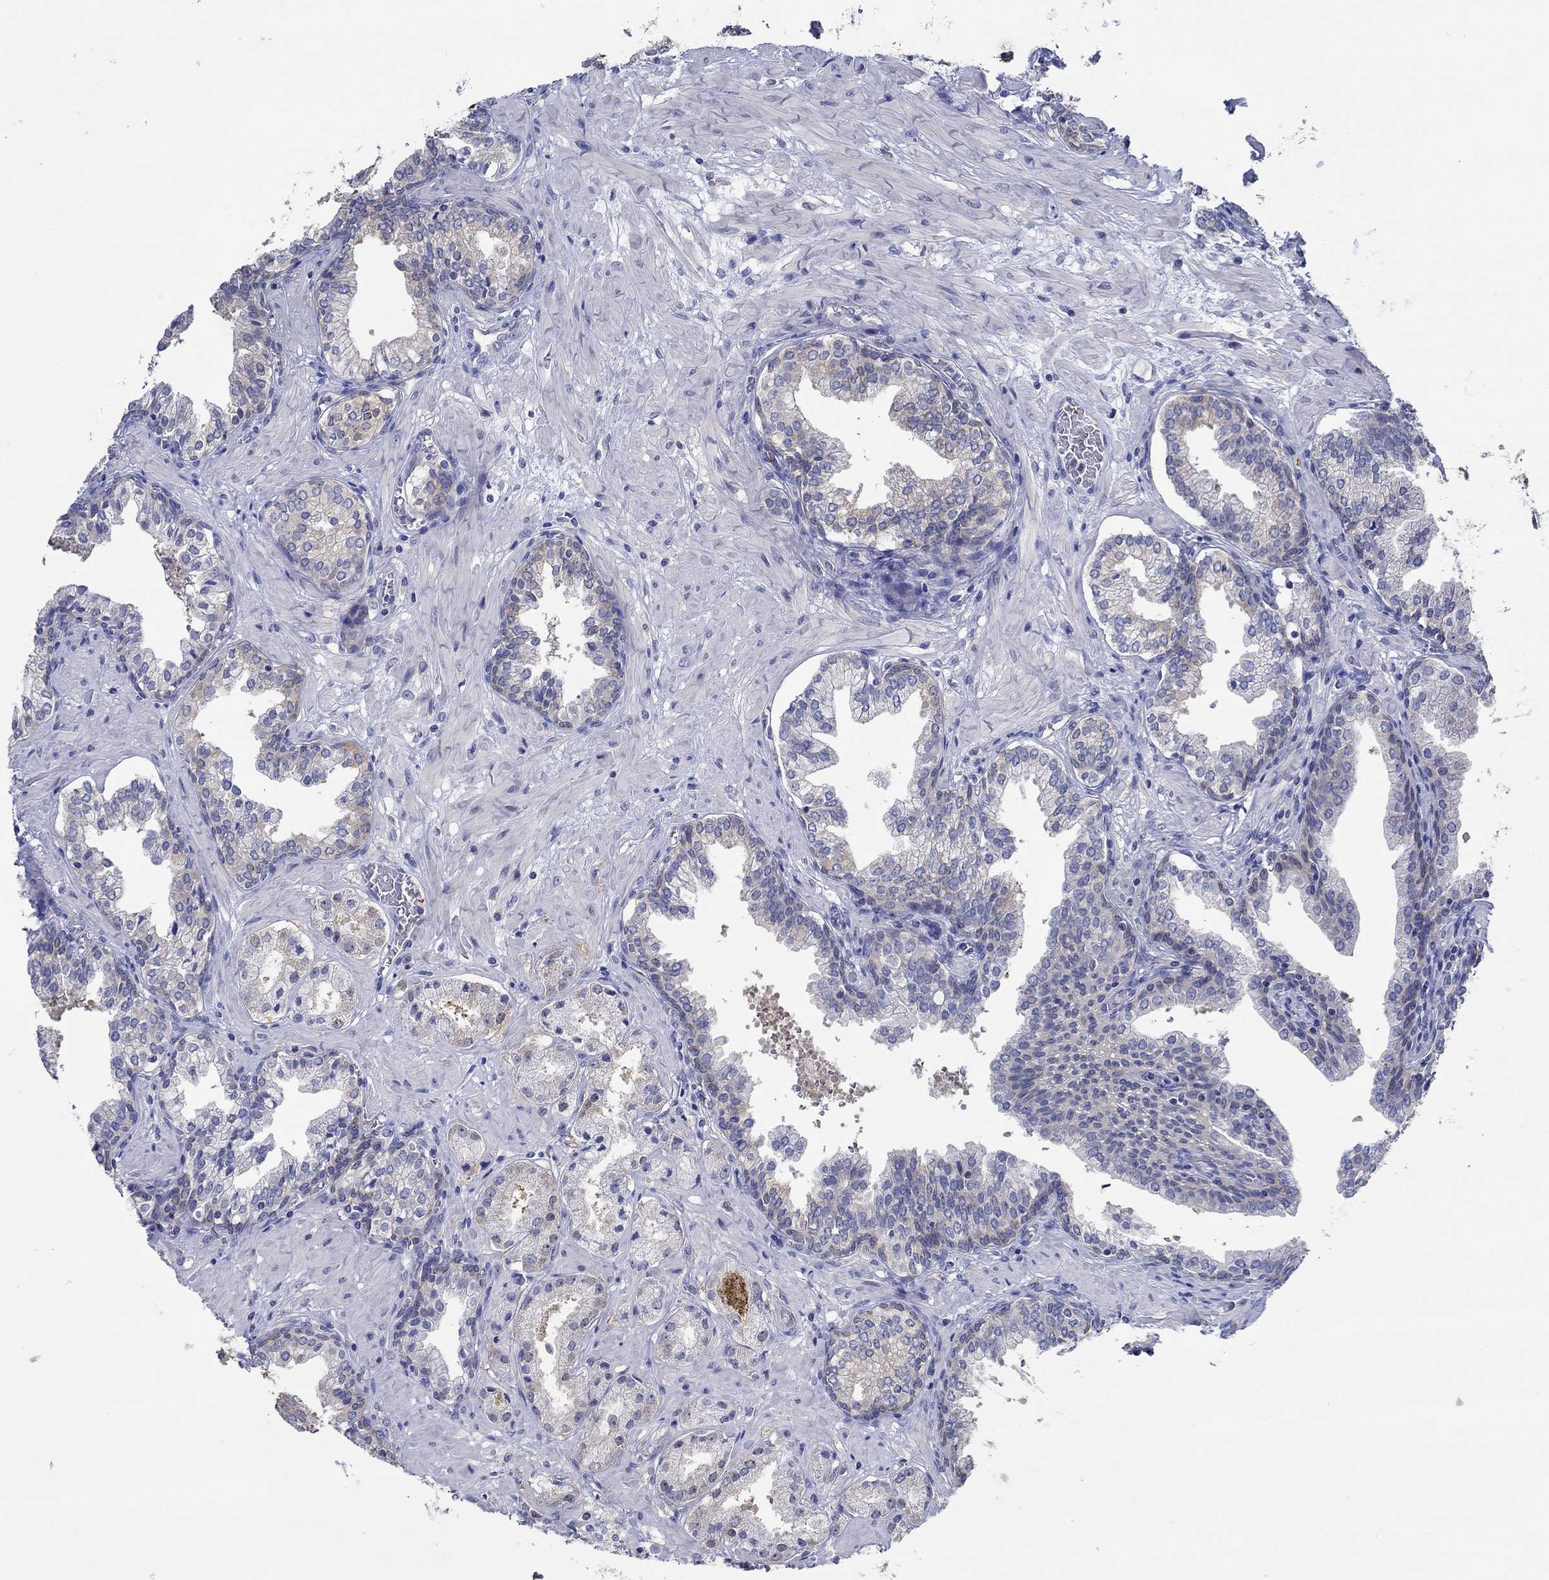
{"staining": {"intensity": "weak", "quantity": "<25%", "location": "cytoplasmic/membranous"}, "tissue": "prostate cancer", "cell_type": "Tumor cells", "image_type": "cancer", "snomed": [{"axis": "morphology", "description": "Adenocarcinoma, NOS"}, {"axis": "topography", "description": "Prostate and seminal vesicle, NOS"}, {"axis": "topography", "description": "Prostate"}], "caption": "The immunohistochemistry photomicrograph has no significant expression in tumor cells of adenocarcinoma (prostate) tissue.", "gene": "SLC27A3", "patient": {"sex": "male", "age": 44}}